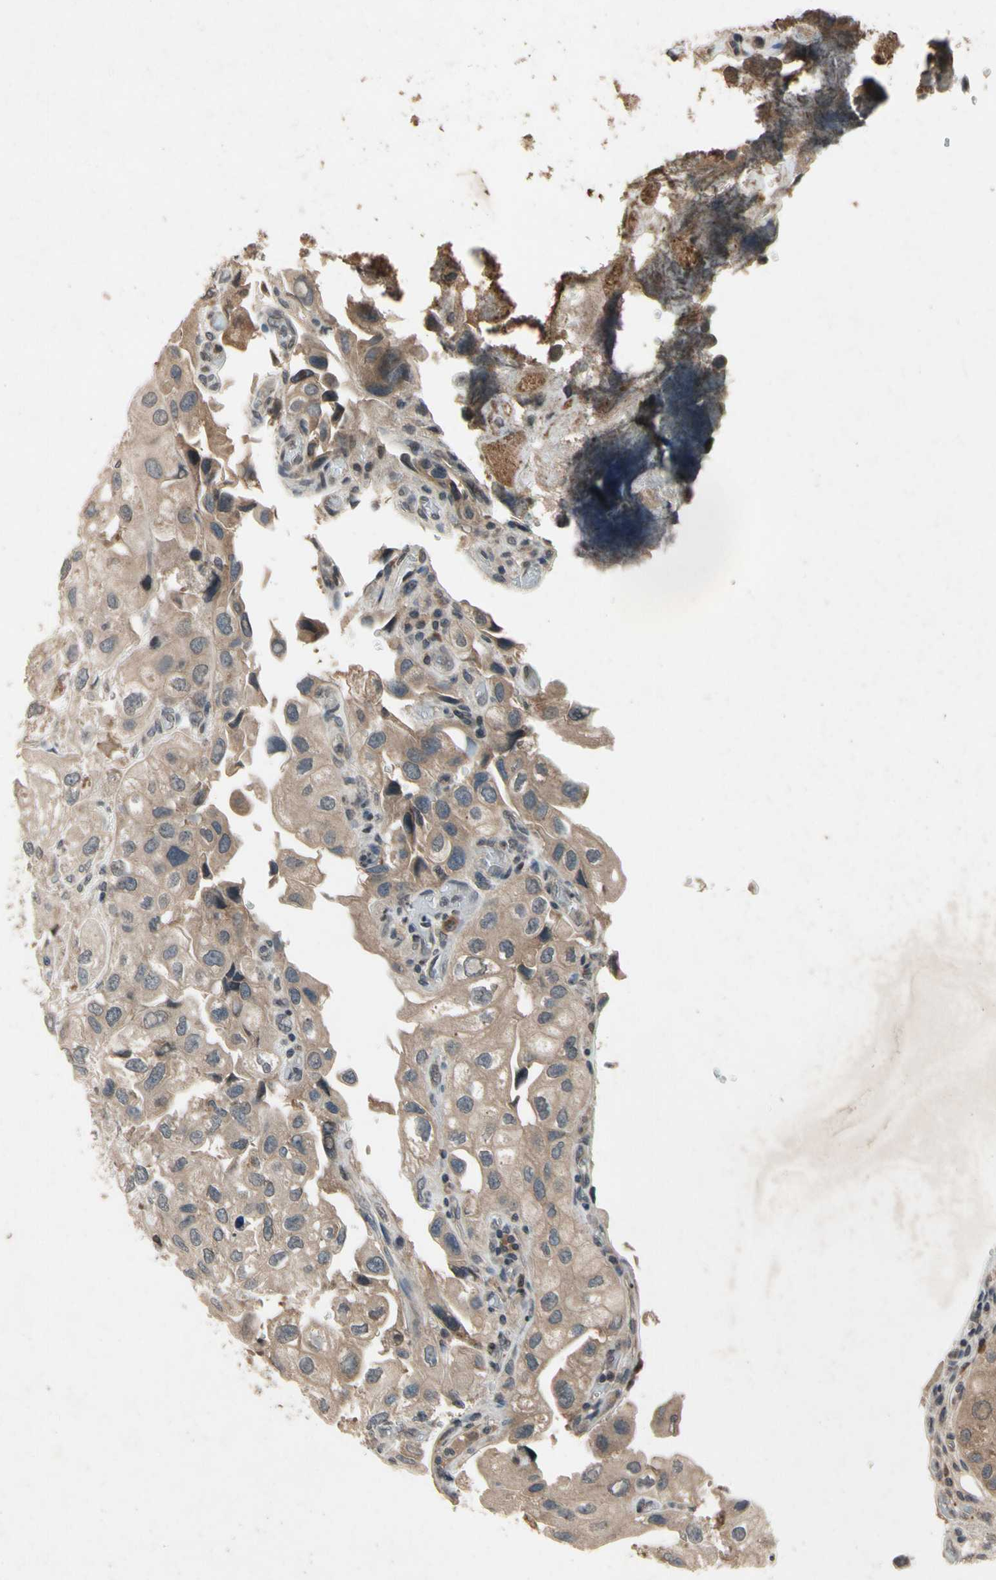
{"staining": {"intensity": "moderate", "quantity": ">75%", "location": "cytoplasmic/membranous"}, "tissue": "urothelial cancer", "cell_type": "Tumor cells", "image_type": "cancer", "snomed": [{"axis": "morphology", "description": "Urothelial carcinoma, High grade"}, {"axis": "topography", "description": "Urinary bladder"}], "caption": "Urothelial carcinoma (high-grade) stained for a protein reveals moderate cytoplasmic/membranous positivity in tumor cells.", "gene": "DPY19L3", "patient": {"sex": "female", "age": 64}}